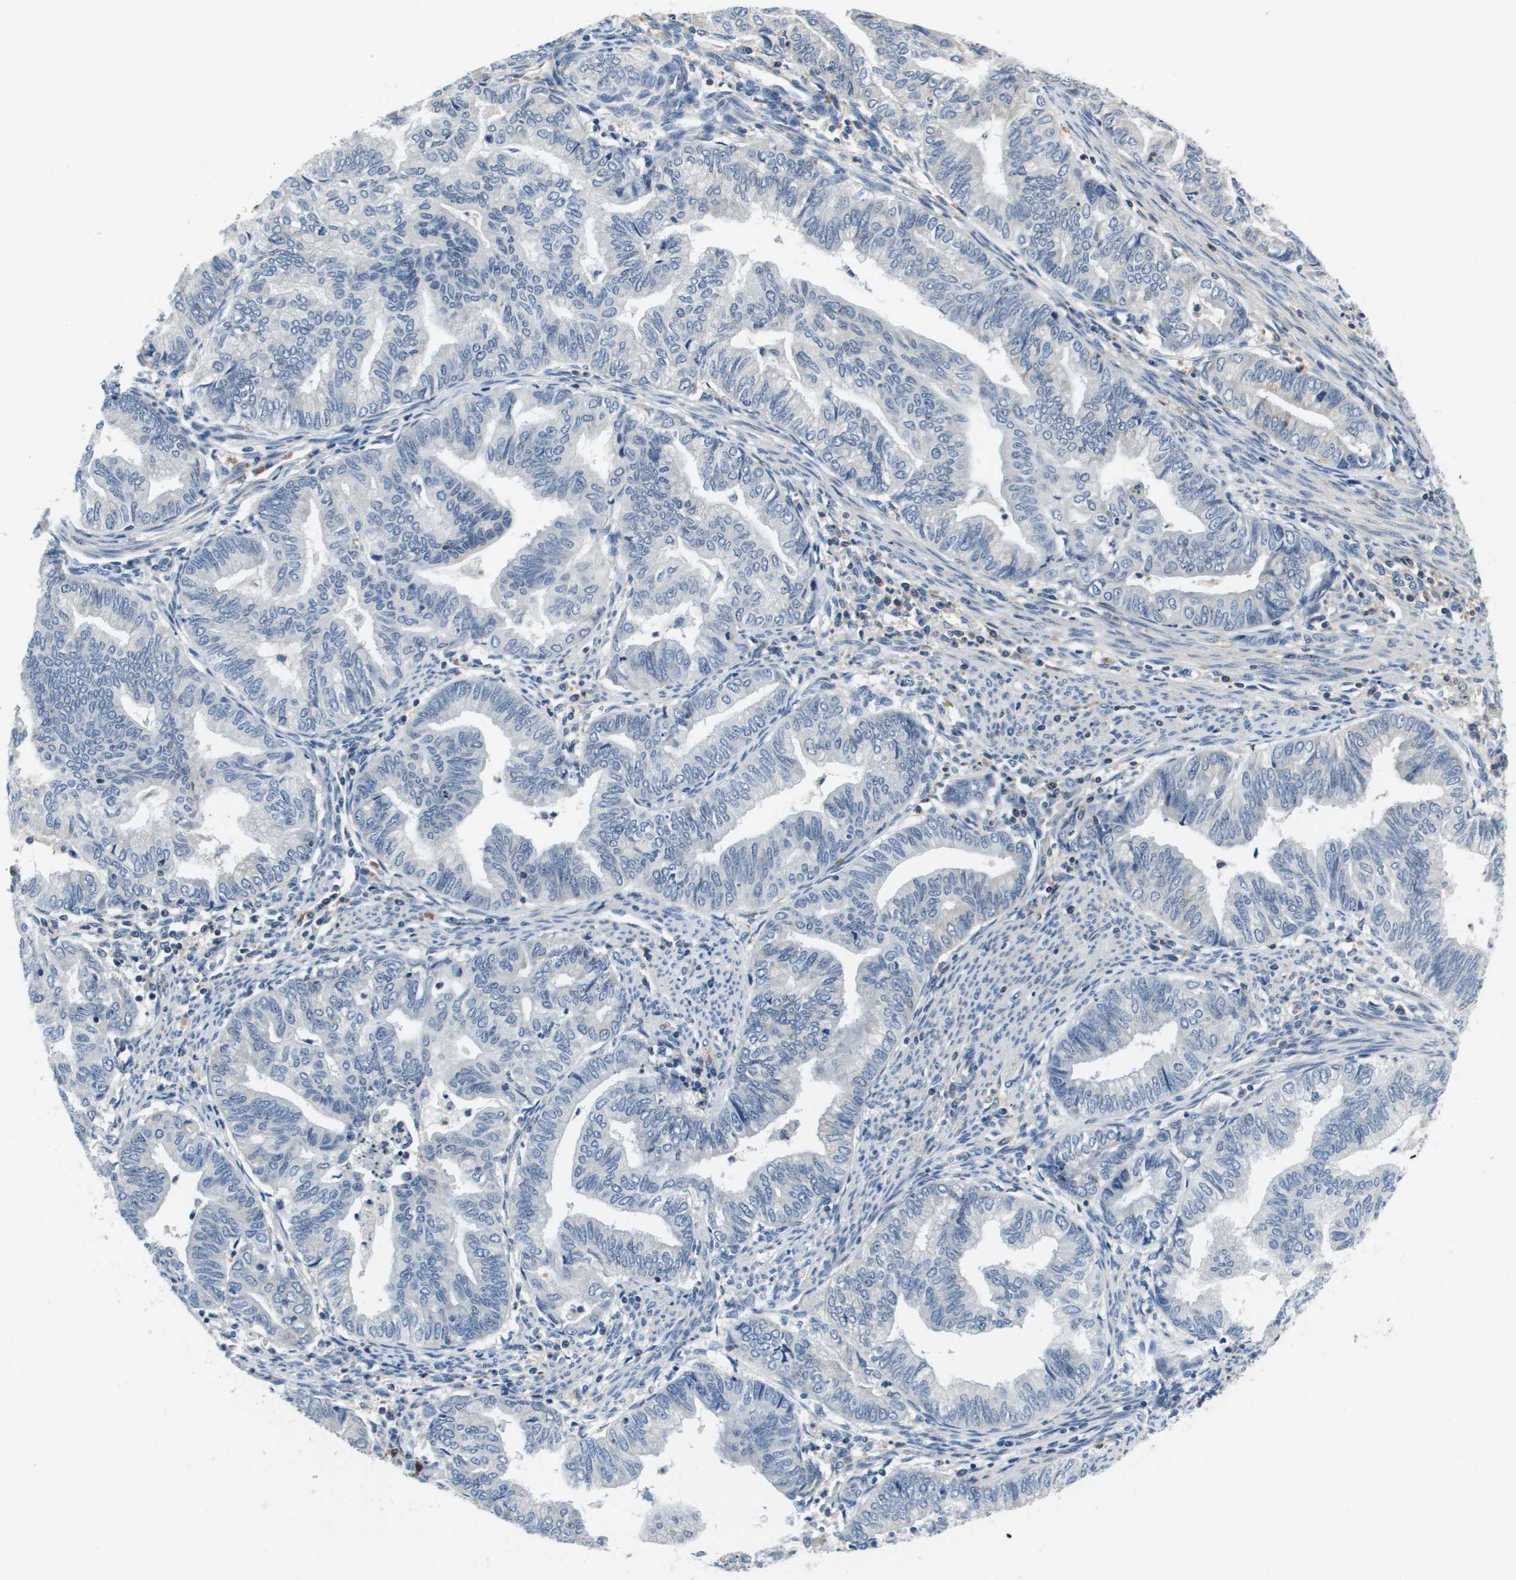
{"staining": {"intensity": "negative", "quantity": "none", "location": "none"}, "tissue": "endometrial cancer", "cell_type": "Tumor cells", "image_type": "cancer", "snomed": [{"axis": "morphology", "description": "Adenocarcinoma, NOS"}, {"axis": "topography", "description": "Endometrium"}], "caption": "IHC micrograph of neoplastic tissue: endometrial adenocarcinoma stained with DAB exhibits no significant protein expression in tumor cells.", "gene": "KCNQ5", "patient": {"sex": "female", "age": 79}}